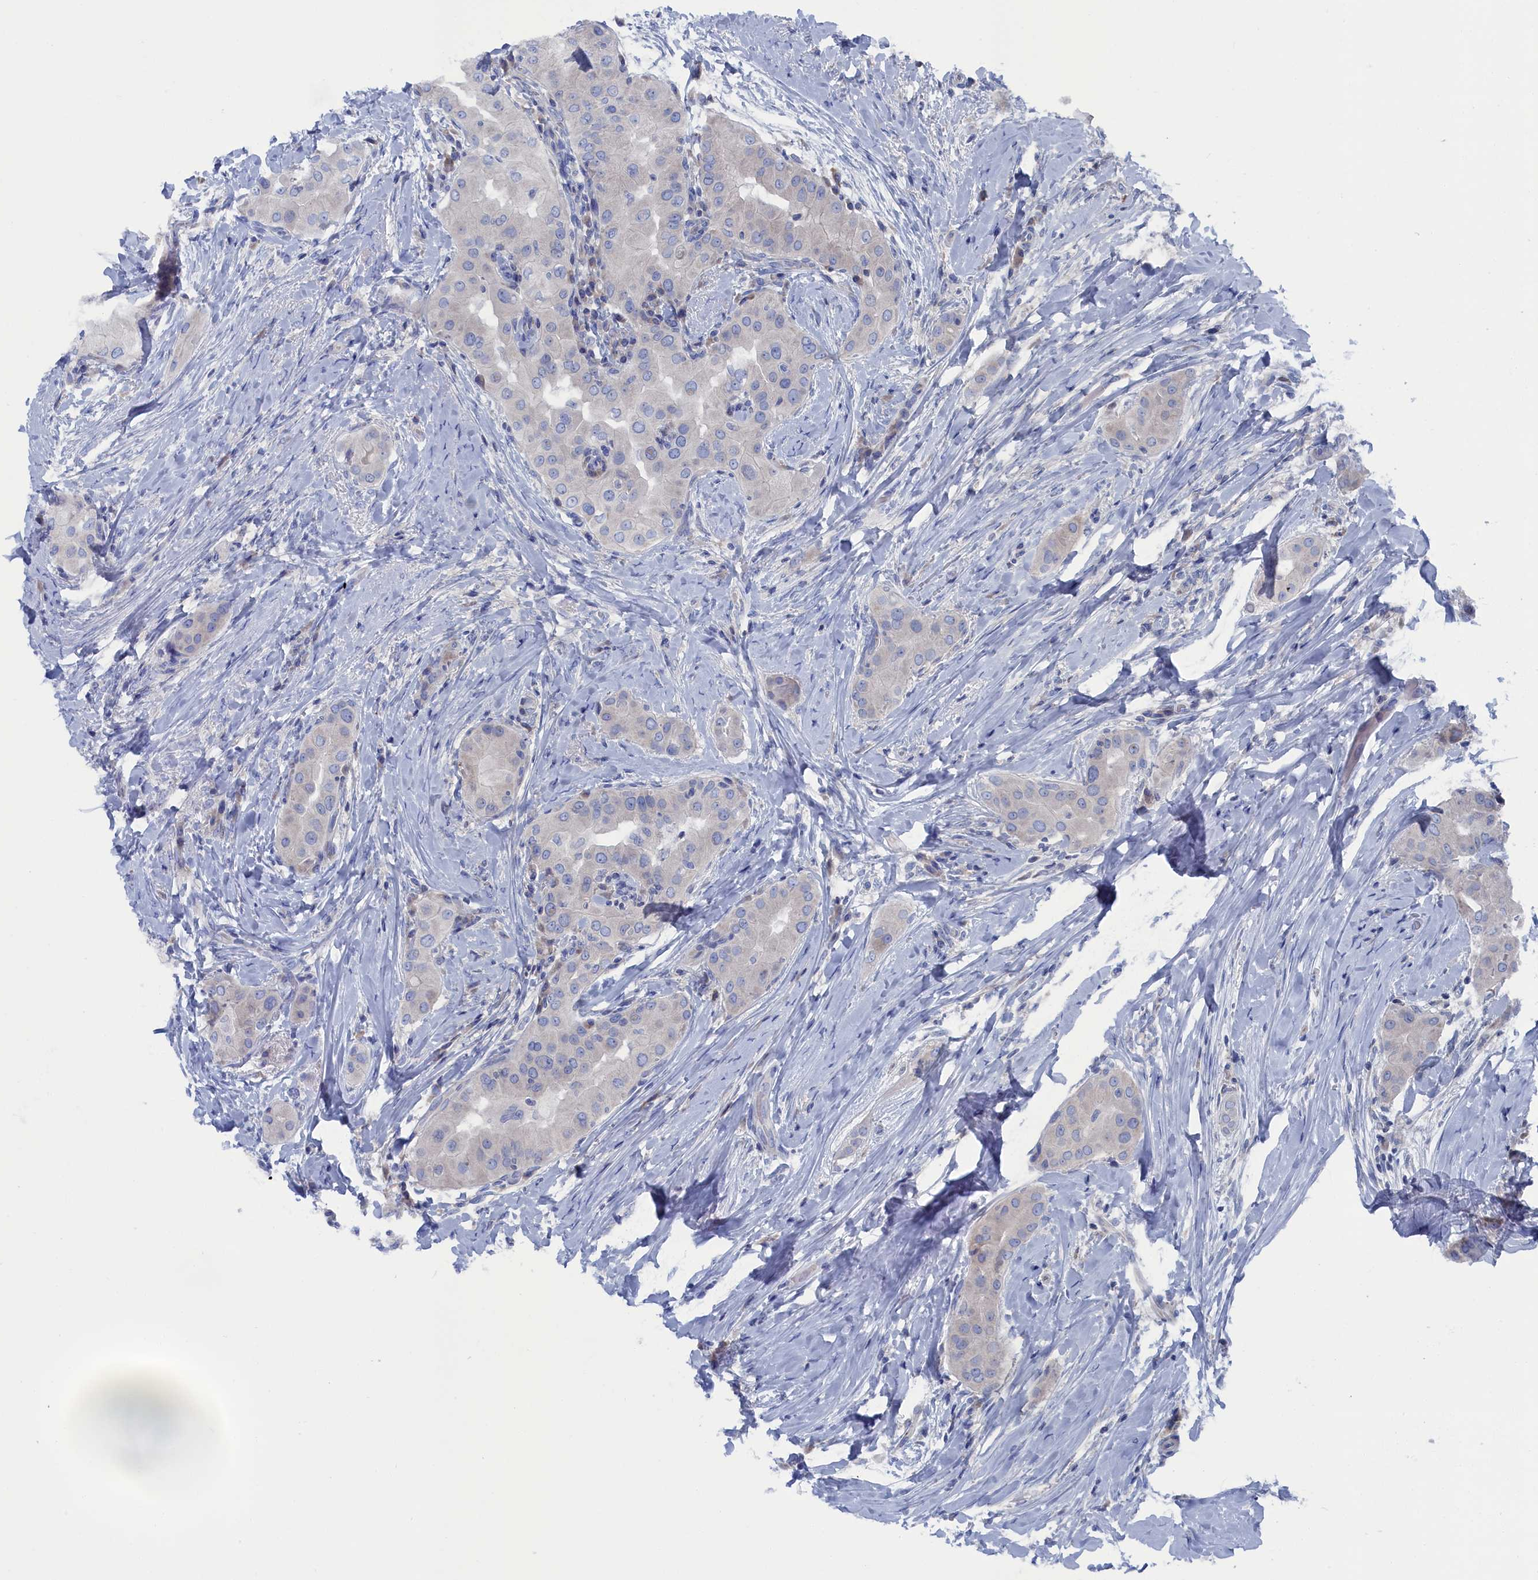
{"staining": {"intensity": "negative", "quantity": "none", "location": "none"}, "tissue": "thyroid cancer", "cell_type": "Tumor cells", "image_type": "cancer", "snomed": [{"axis": "morphology", "description": "Papillary adenocarcinoma, NOS"}, {"axis": "topography", "description": "Thyroid gland"}], "caption": "Histopathology image shows no significant protein staining in tumor cells of thyroid cancer (papillary adenocarcinoma).", "gene": "CEND1", "patient": {"sex": "male", "age": 33}}